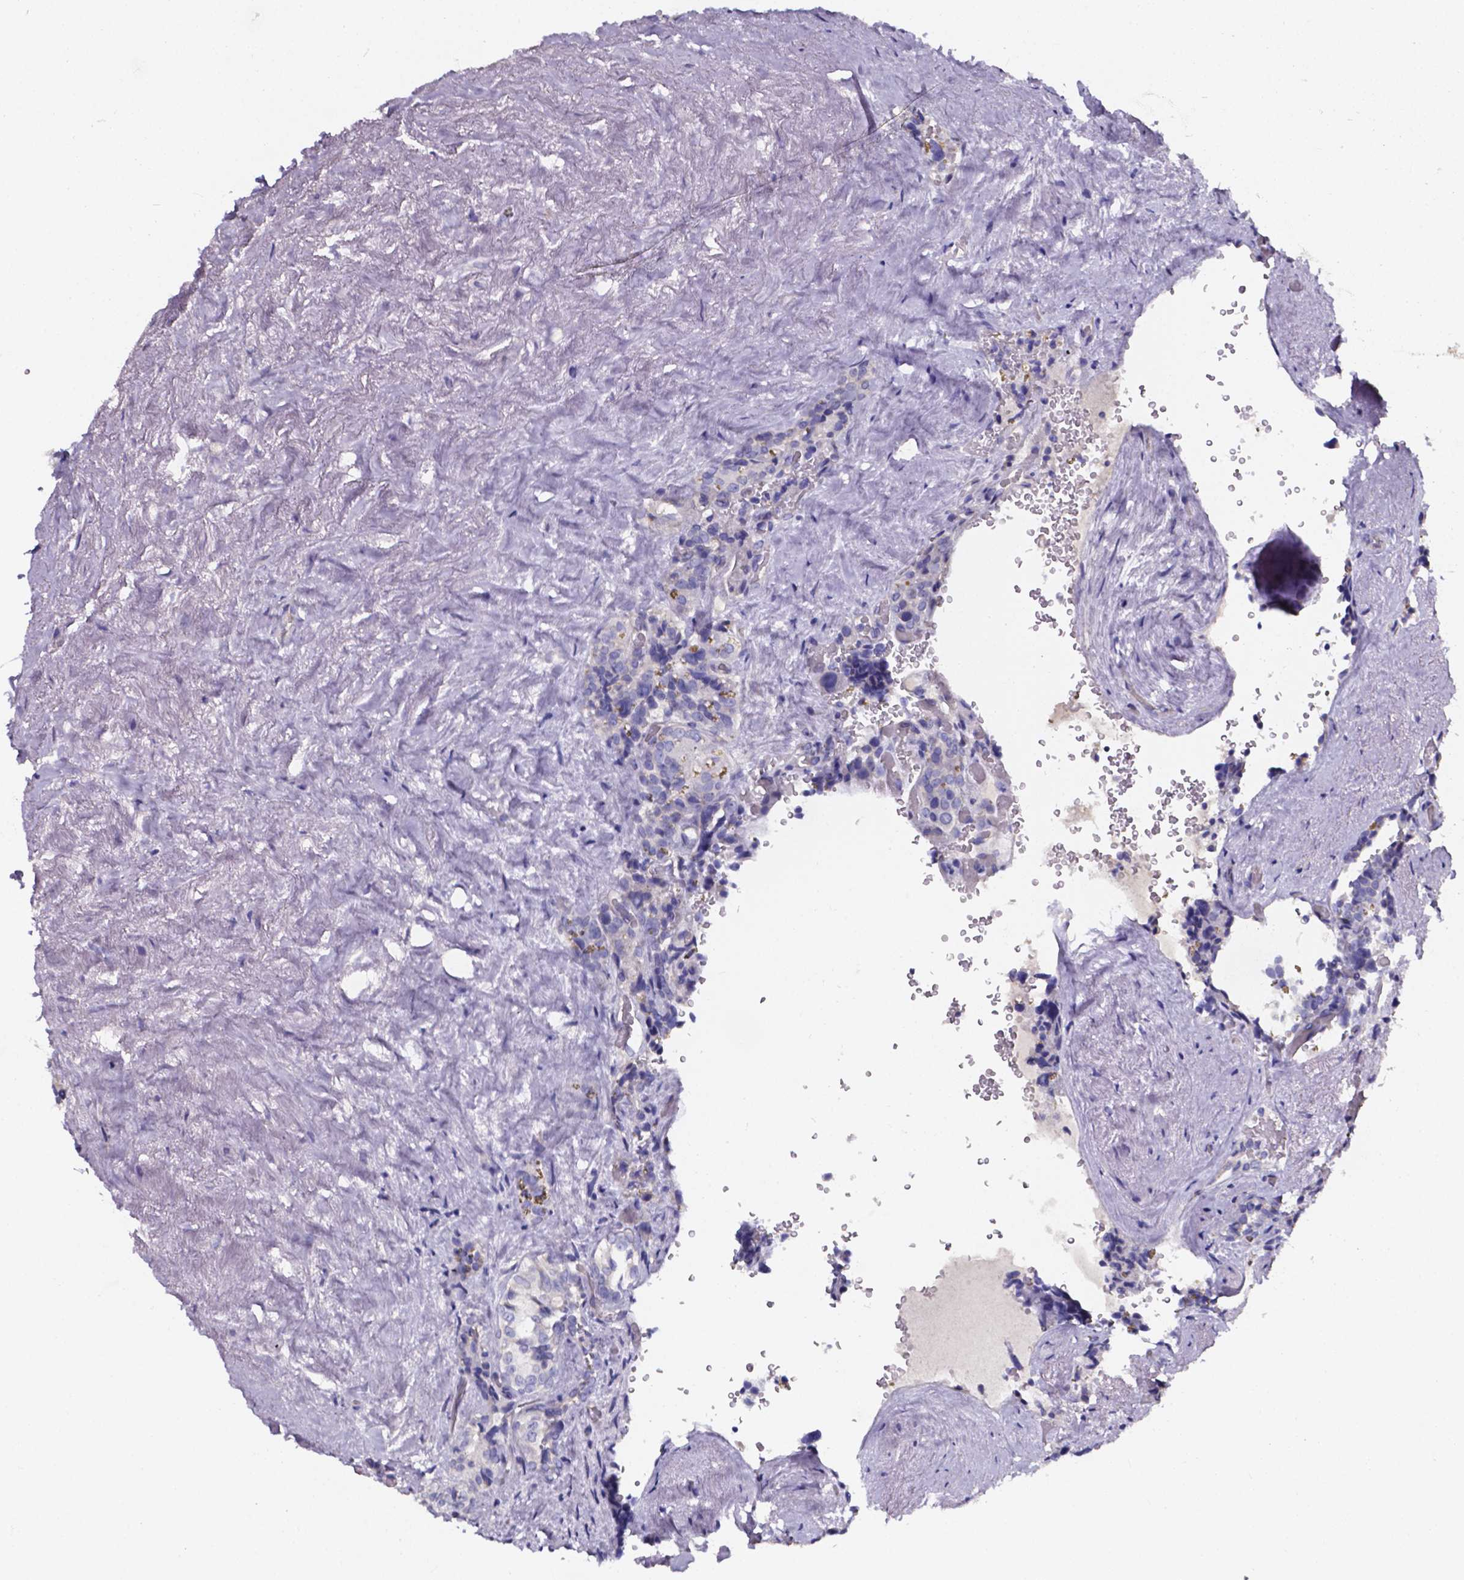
{"staining": {"intensity": "negative", "quantity": "none", "location": "none"}, "tissue": "seminal vesicle", "cell_type": "Glandular cells", "image_type": "normal", "snomed": [{"axis": "morphology", "description": "Normal tissue, NOS"}, {"axis": "topography", "description": "Seminal veicle"}], "caption": "Immunohistochemistry (IHC) photomicrograph of normal seminal vesicle: seminal vesicle stained with DAB (3,3'-diaminobenzidine) displays no significant protein staining in glandular cells. (Stains: DAB (3,3'-diaminobenzidine) IHC with hematoxylin counter stain, Microscopy: brightfield microscopy at high magnification).", "gene": "CACNG8", "patient": {"sex": "male", "age": 69}}